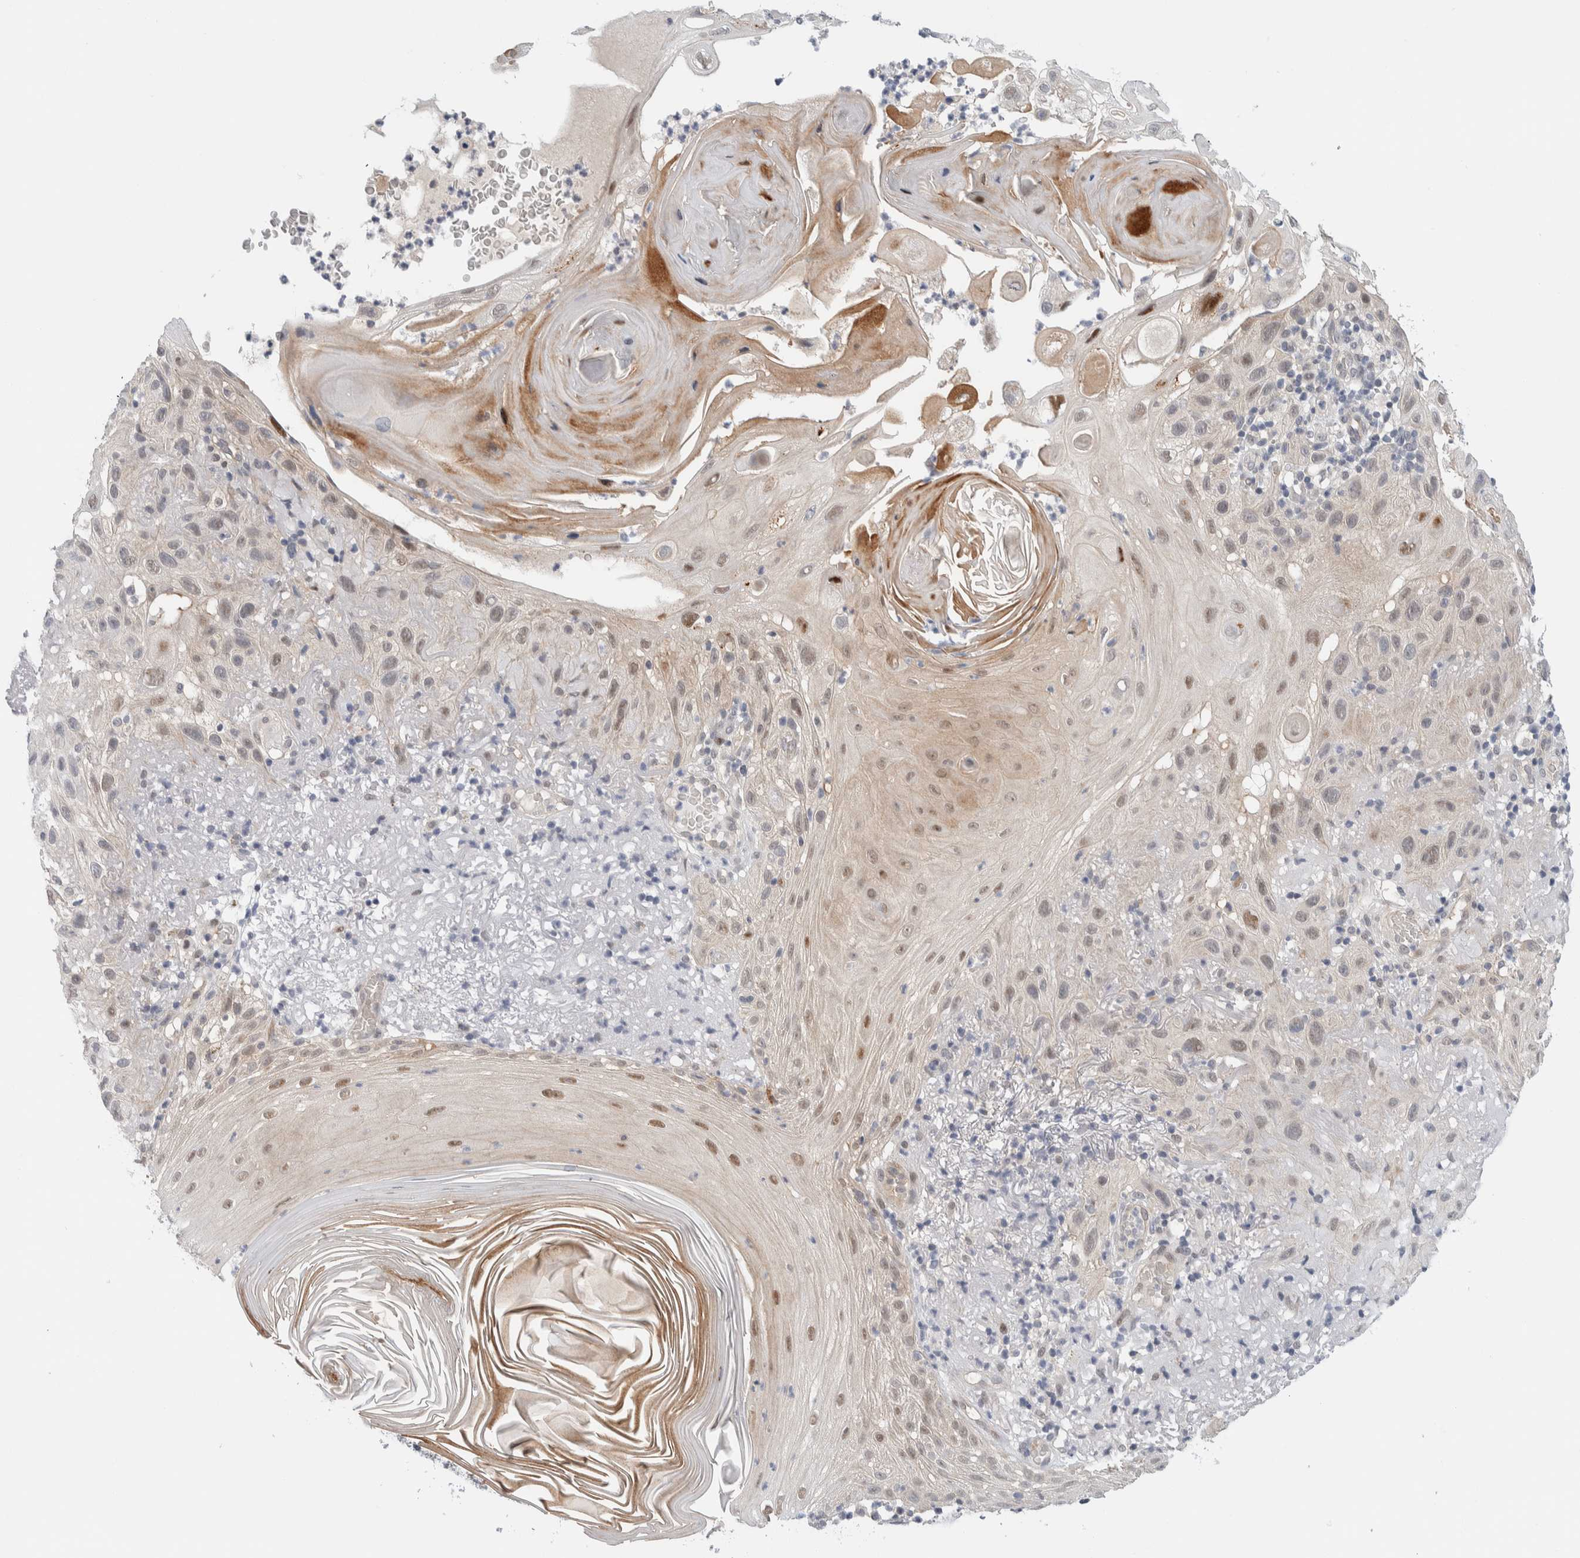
{"staining": {"intensity": "weak", "quantity": "25%-75%", "location": "cytoplasmic/membranous"}, "tissue": "skin cancer", "cell_type": "Tumor cells", "image_type": "cancer", "snomed": [{"axis": "morphology", "description": "Squamous cell carcinoma, NOS"}, {"axis": "topography", "description": "Skin"}], "caption": "Skin squamous cell carcinoma was stained to show a protein in brown. There is low levels of weak cytoplasmic/membranous expression in about 25%-75% of tumor cells.", "gene": "NCR3LG1", "patient": {"sex": "female", "age": 96}}